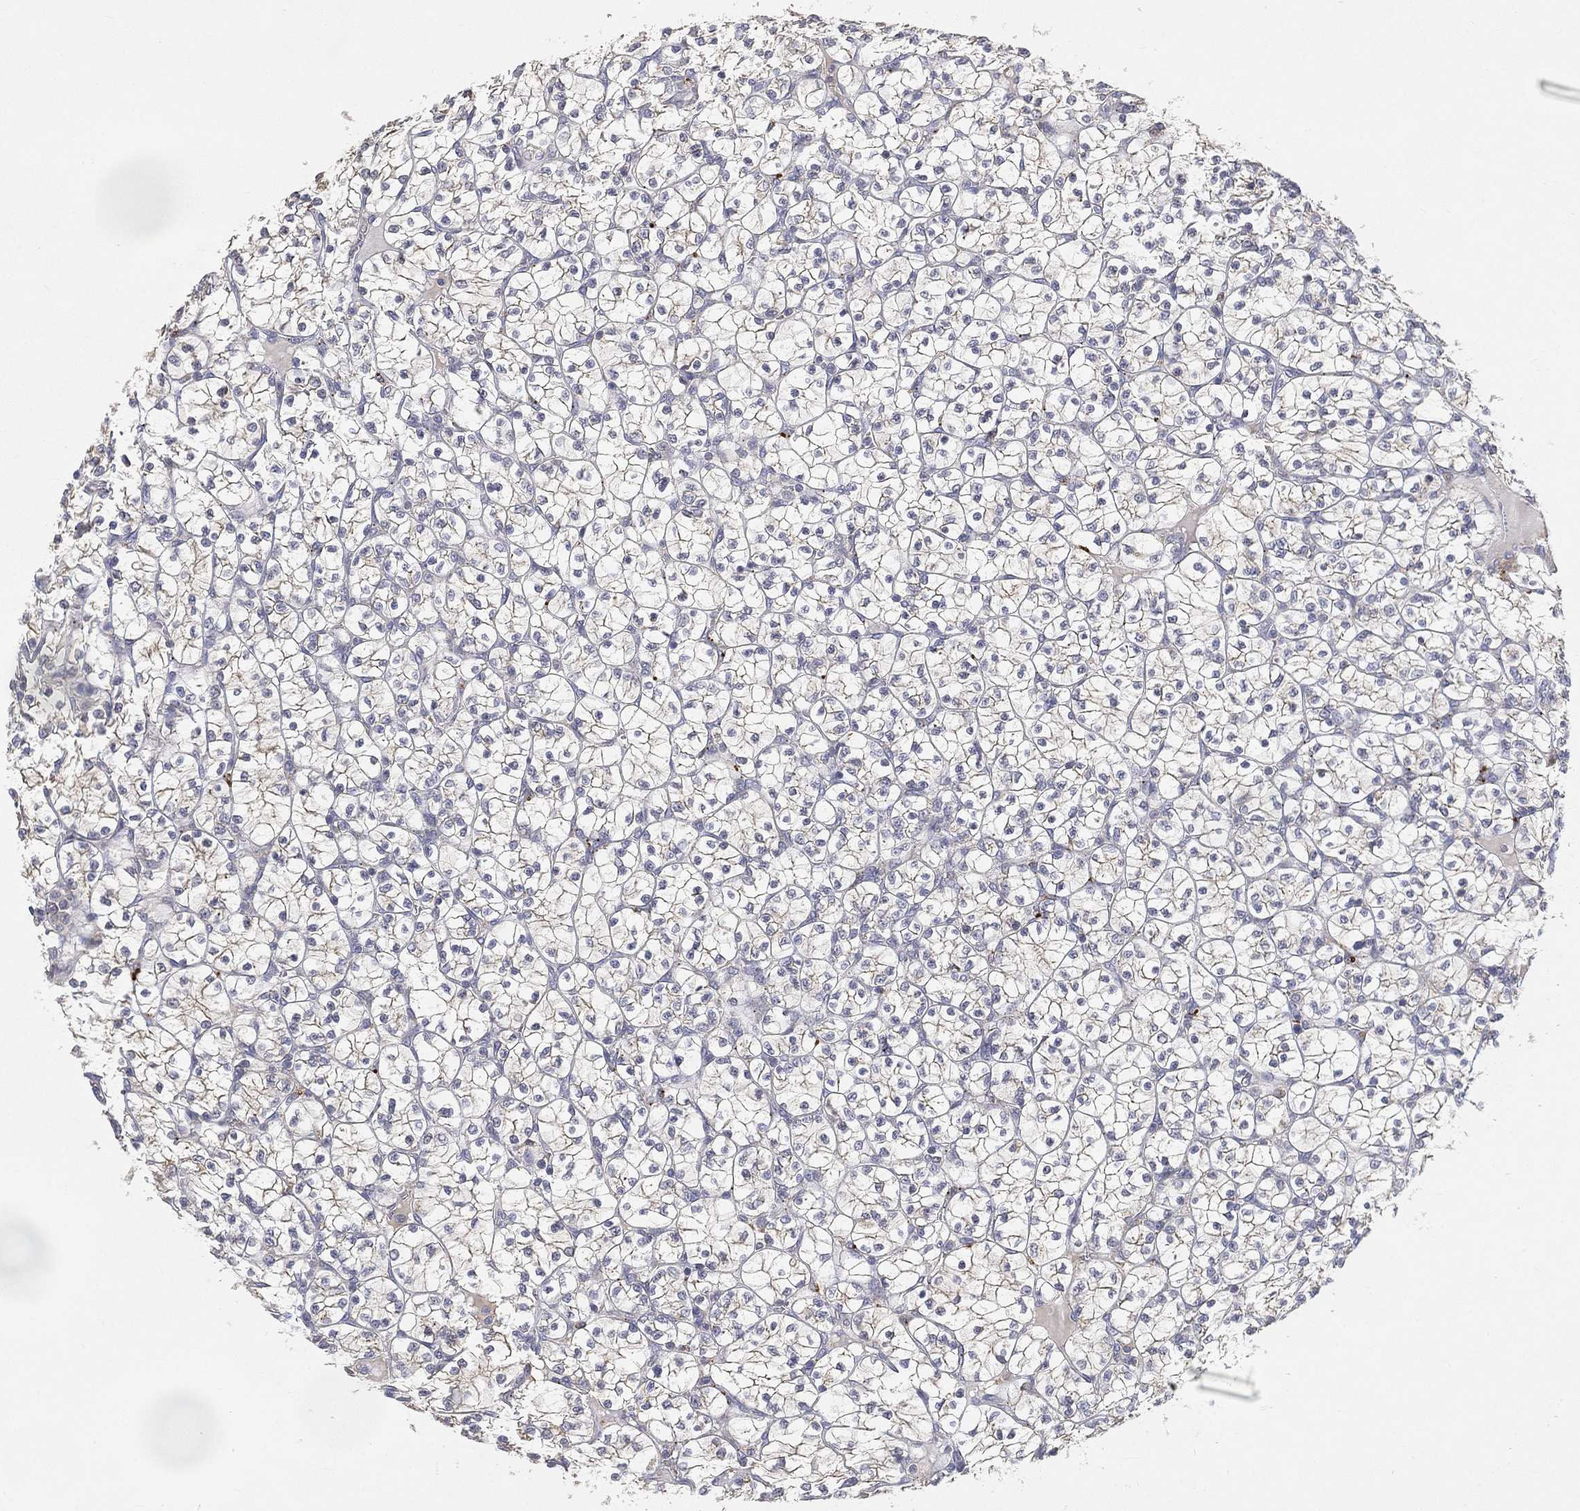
{"staining": {"intensity": "weak", "quantity": "25%-75%", "location": "cytoplasmic/membranous"}, "tissue": "renal cancer", "cell_type": "Tumor cells", "image_type": "cancer", "snomed": [{"axis": "morphology", "description": "Adenocarcinoma, NOS"}, {"axis": "topography", "description": "Kidney"}], "caption": "There is low levels of weak cytoplasmic/membranous expression in tumor cells of renal cancer (adenocarcinoma), as demonstrated by immunohistochemical staining (brown color).", "gene": "CTSL", "patient": {"sex": "female", "age": 89}}